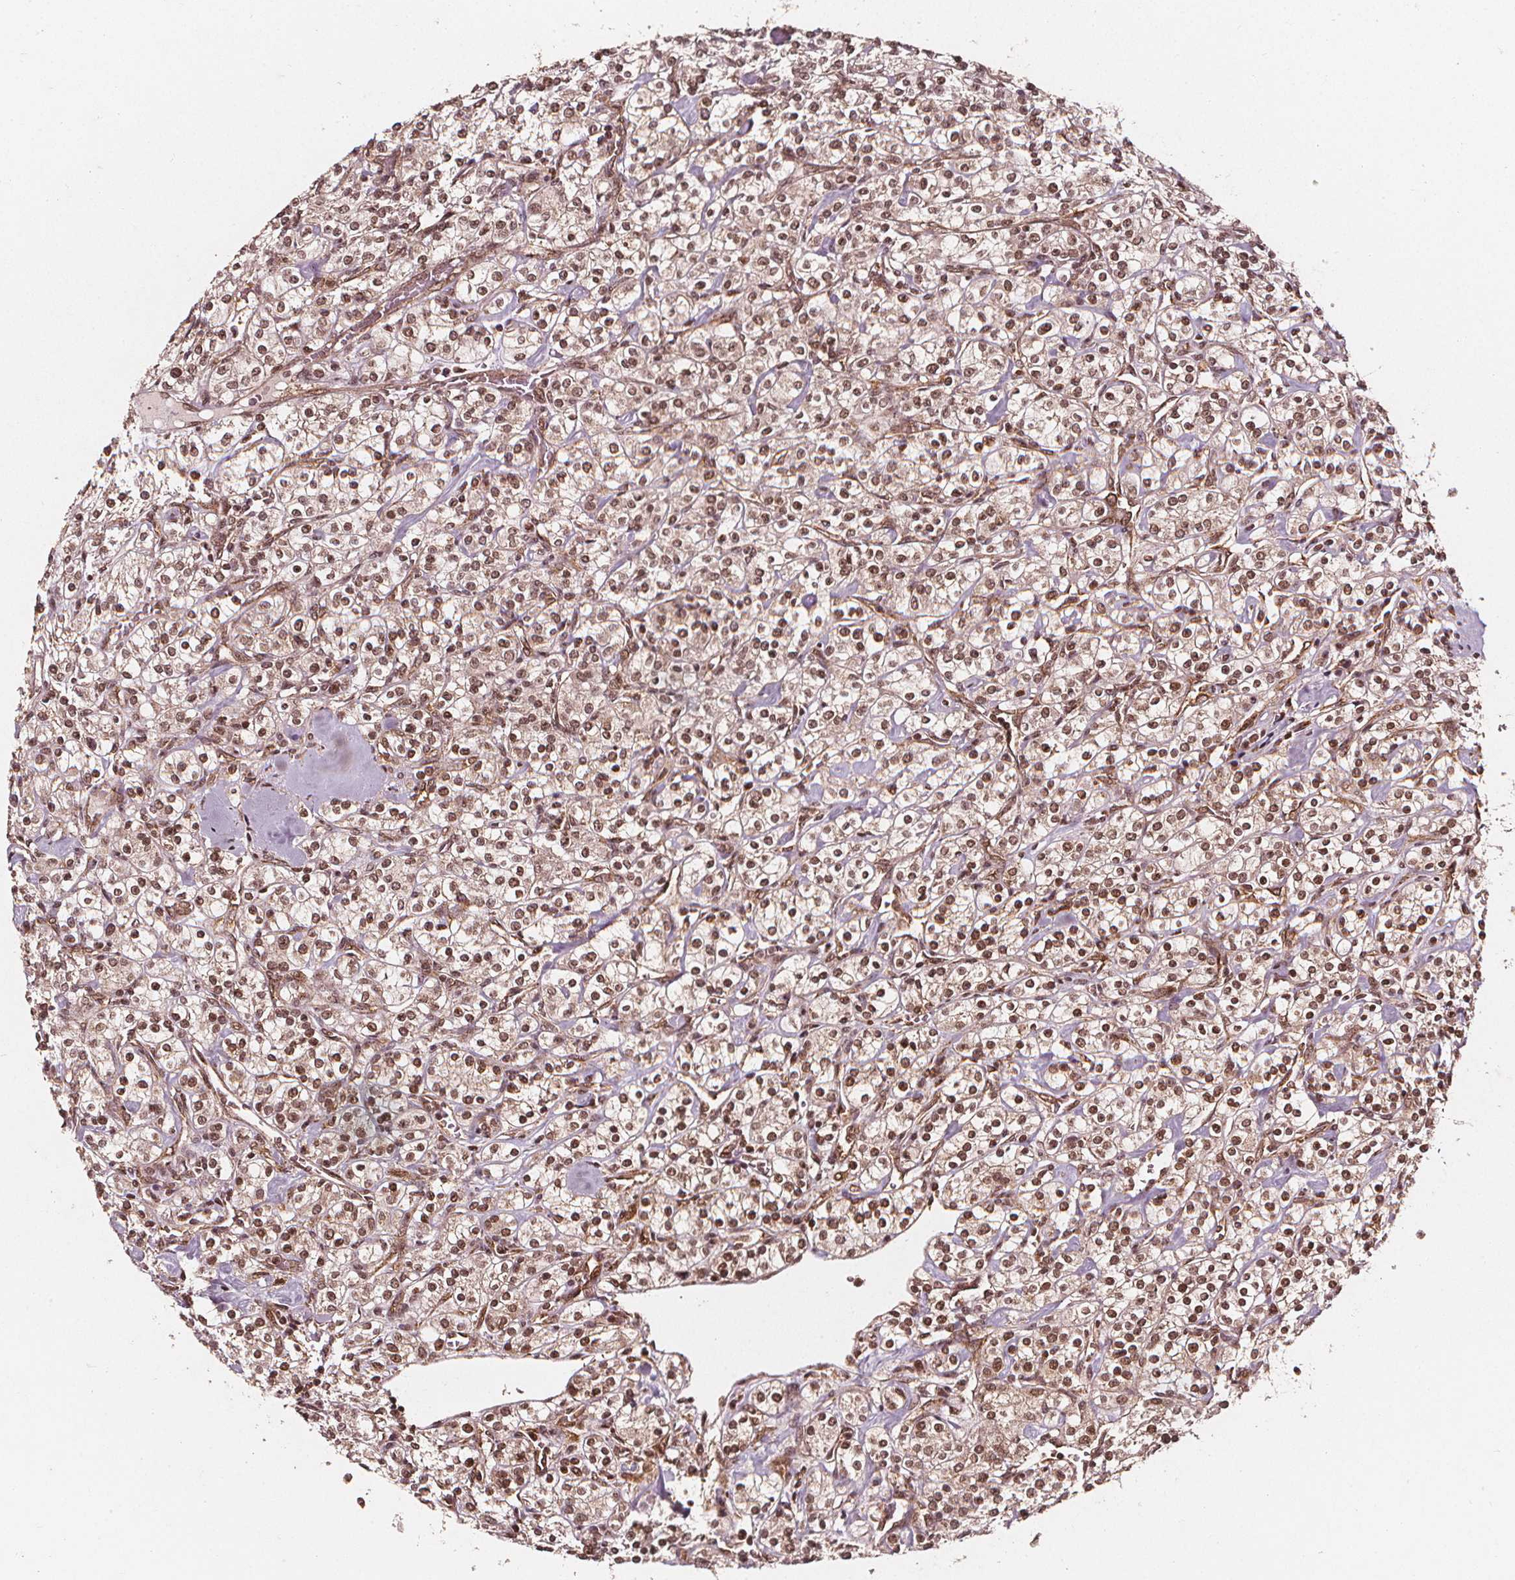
{"staining": {"intensity": "moderate", "quantity": ">75%", "location": "cytoplasmic/membranous,nuclear"}, "tissue": "renal cancer", "cell_type": "Tumor cells", "image_type": "cancer", "snomed": [{"axis": "morphology", "description": "Adenocarcinoma, NOS"}, {"axis": "topography", "description": "Kidney"}], "caption": "Tumor cells reveal medium levels of moderate cytoplasmic/membranous and nuclear expression in about >75% of cells in renal adenocarcinoma. The staining is performed using DAB brown chromogen to label protein expression. The nuclei are counter-stained blue using hematoxylin.", "gene": "SMN1", "patient": {"sex": "male", "age": 77}}